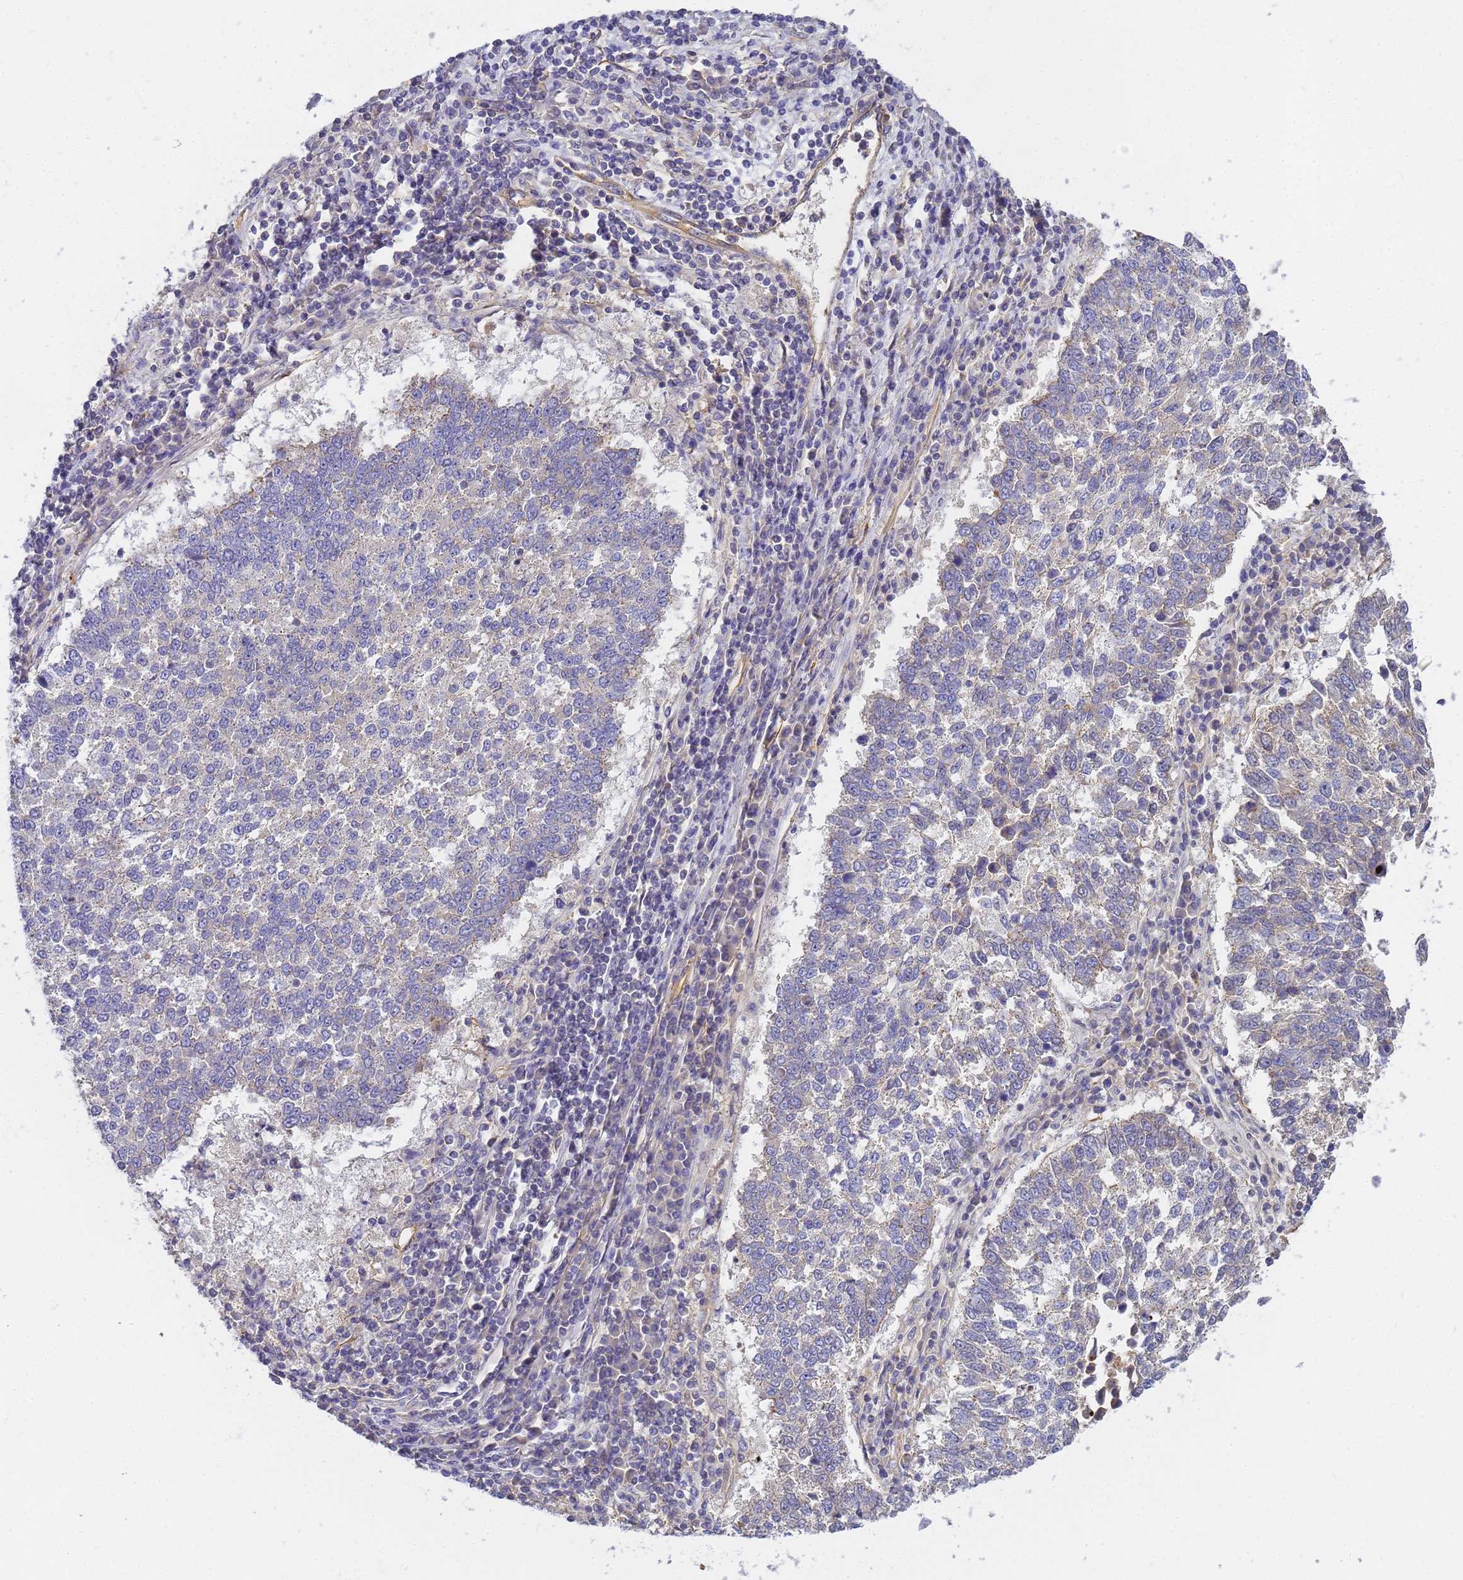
{"staining": {"intensity": "negative", "quantity": "none", "location": "none"}, "tissue": "lung cancer", "cell_type": "Tumor cells", "image_type": "cancer", "snomed": [{"axis": "morphology", "description": "Squamous cell carcinoma, NOS"}, {"axis": "topography", "description": "Lung"}], "caption": "Immunohistochemistry (IHC) micrograph of neoplastic tissue: human lung squamous cell carcinoma stained with DAB (3,3'-diaminobenzidine) exhibits no significant protein positivity in tumor cells. Nuclei are stained in blue.", "gene": "MYL12A", "patient": {"sex": "male", "age": 73}}